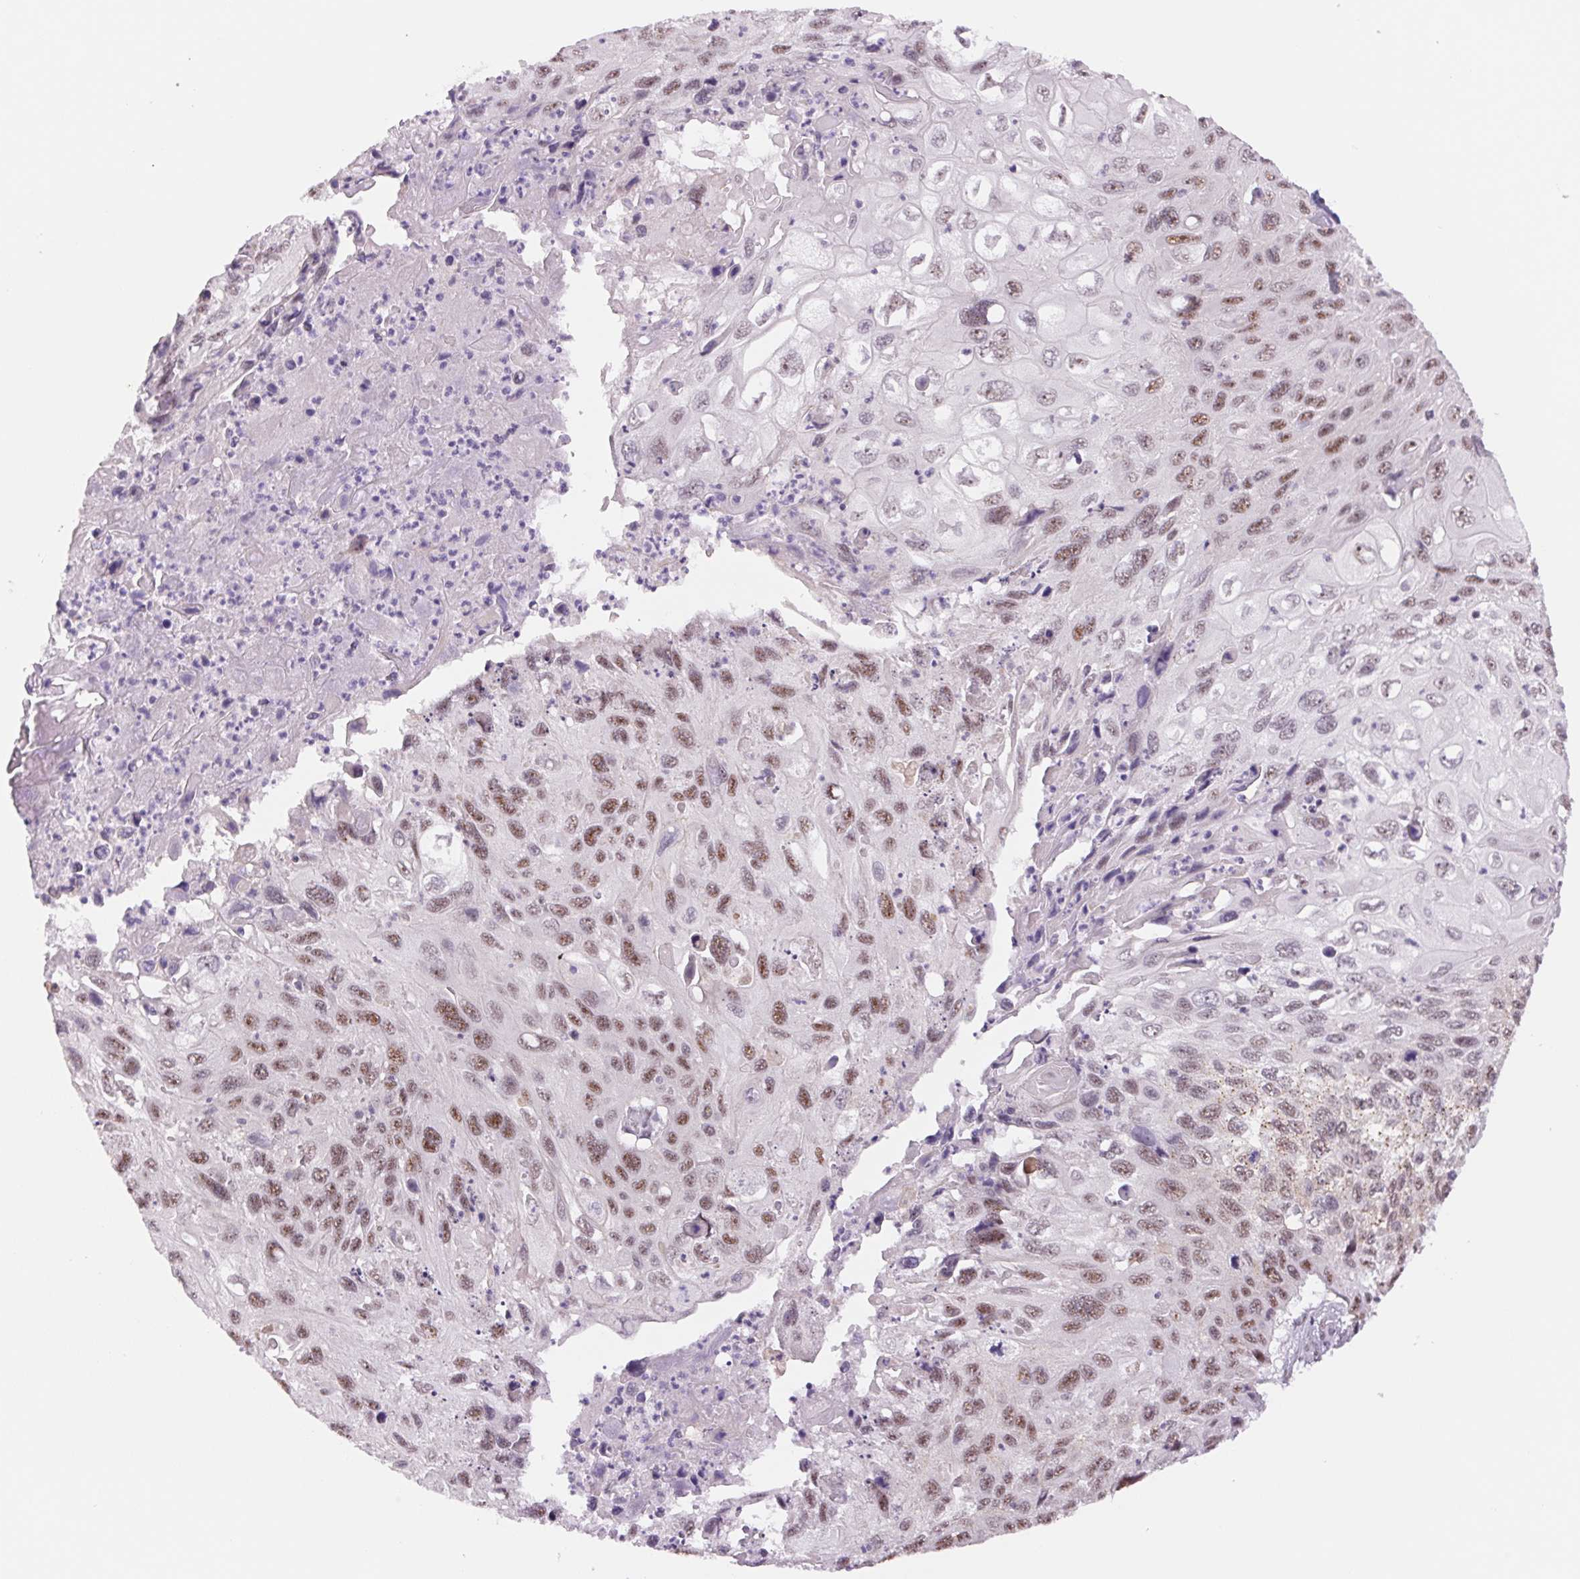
{"staining": {"intensity": "weak", "quantity": ">75%", "location": "nuclear"}, "tissue": "cervical cancer", "cell_type": "Tumor cells", "image_type": "cancer", "snomed": [{"axis": "morphology", "description": "Squamous cell carcinoma, NOS"}, {"axis": "topography", "description": "Cervix"}], "caption": "An image of human cervical cancer (squamous cell carcinoma) stained for a protein demonstrates weak nuclear brown staining in tumor cells. (IHC, brightfield microscopy, high magnification).", "gene": "ZC3H14", "patient": {"sex": "female", "age": 70}}